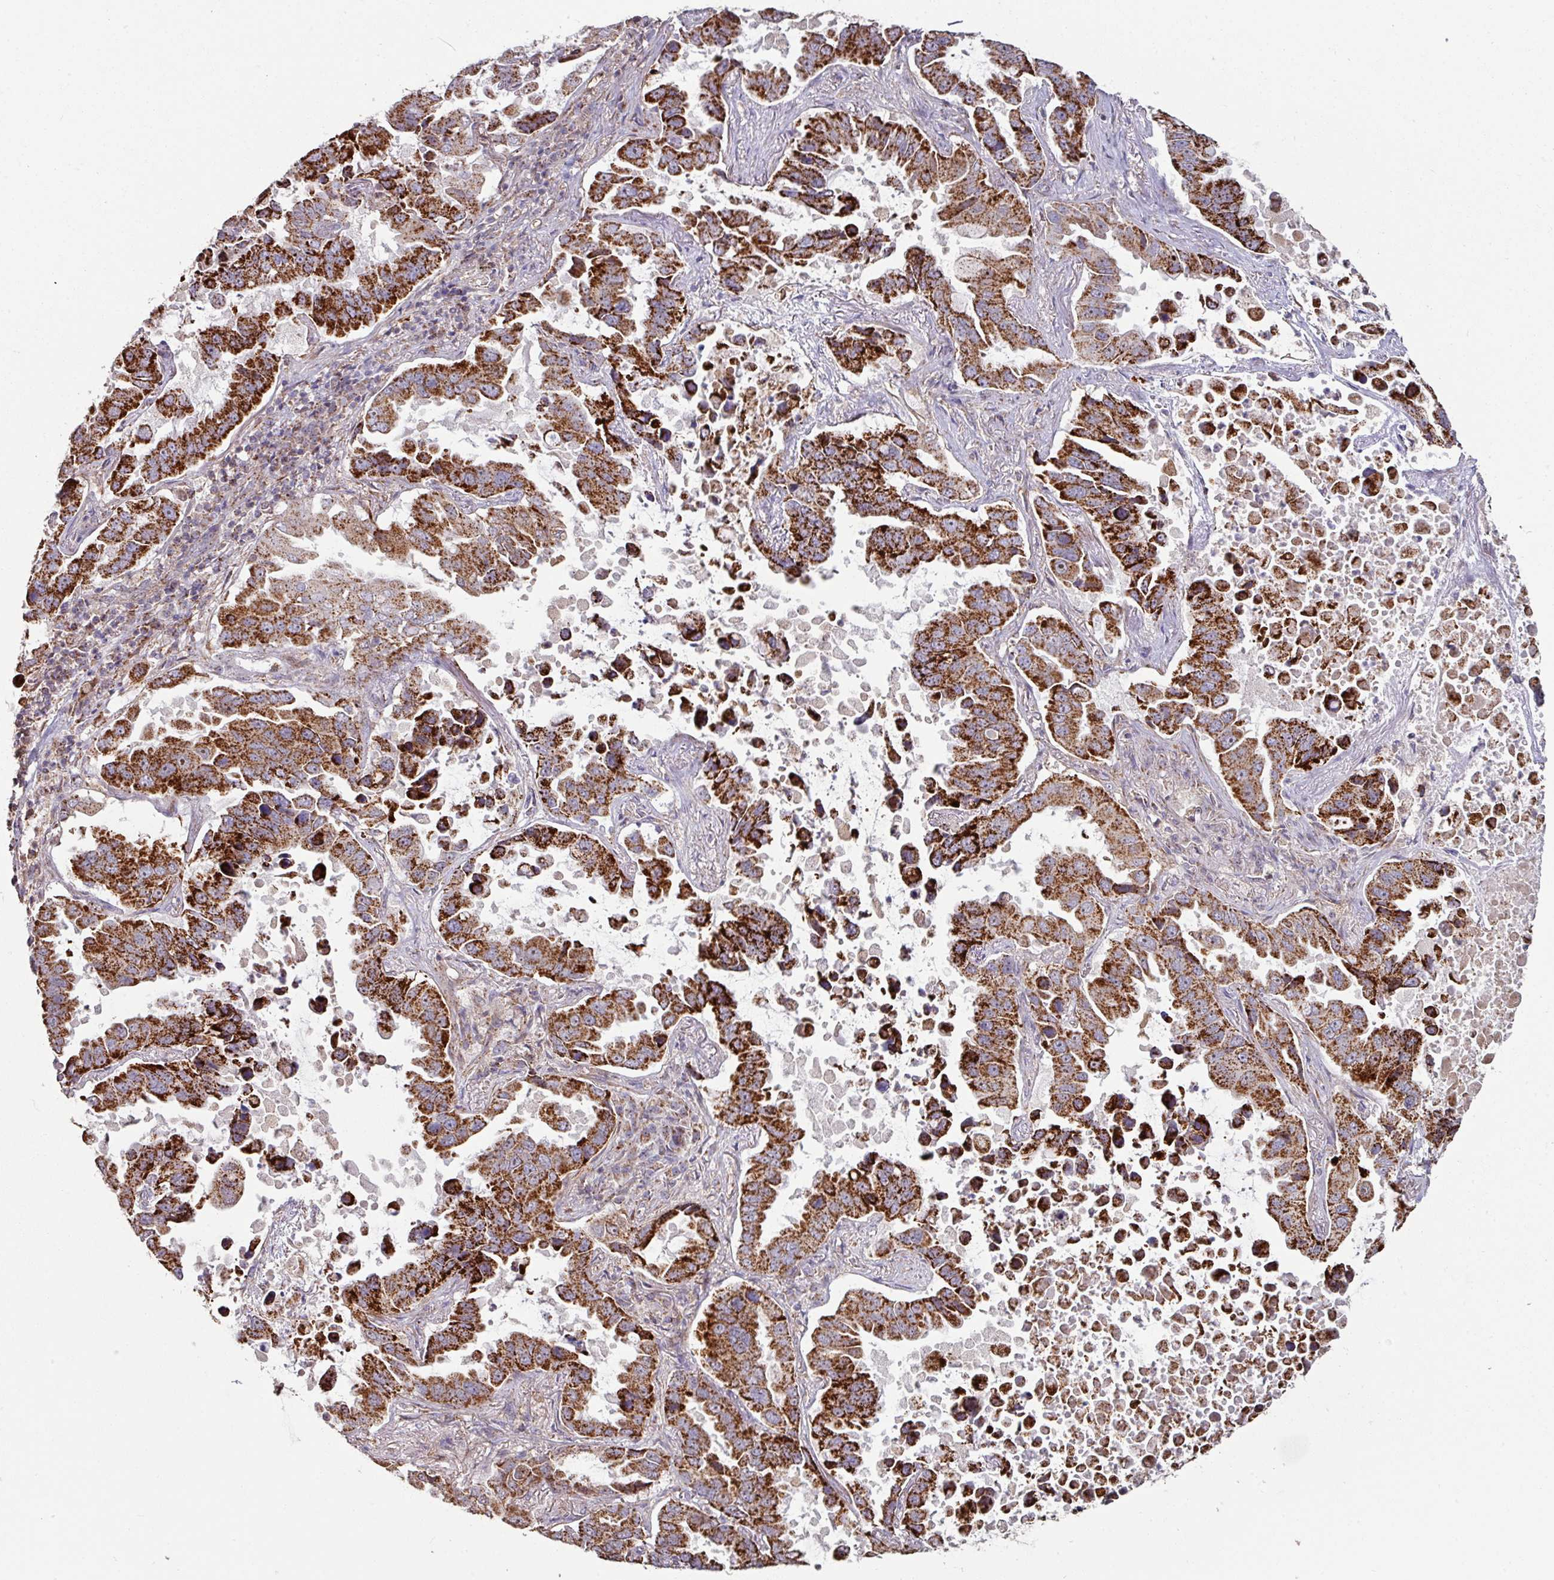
{"staining": {"intensity": "strong", "quantity": ">75%", "location": "cytoplasmic/membranous"}, "tissue": "lung cancer", "cell_type": "Tumor cells", "image_type": "cancer", "snomed": [{"axis": "morphology", "description": "Adenocarcinoma, NOS"}, {"axis": "topography", "description": "Lung"}], "caption": "Immunohistochemical staining of human lung adenocarcinoma shows high levels of strong cytoplasmic/membranous staining in approximately >75% of tumor cells.", "gene": "OR2D3", "patient": {"sex": "male", "age": 64}}